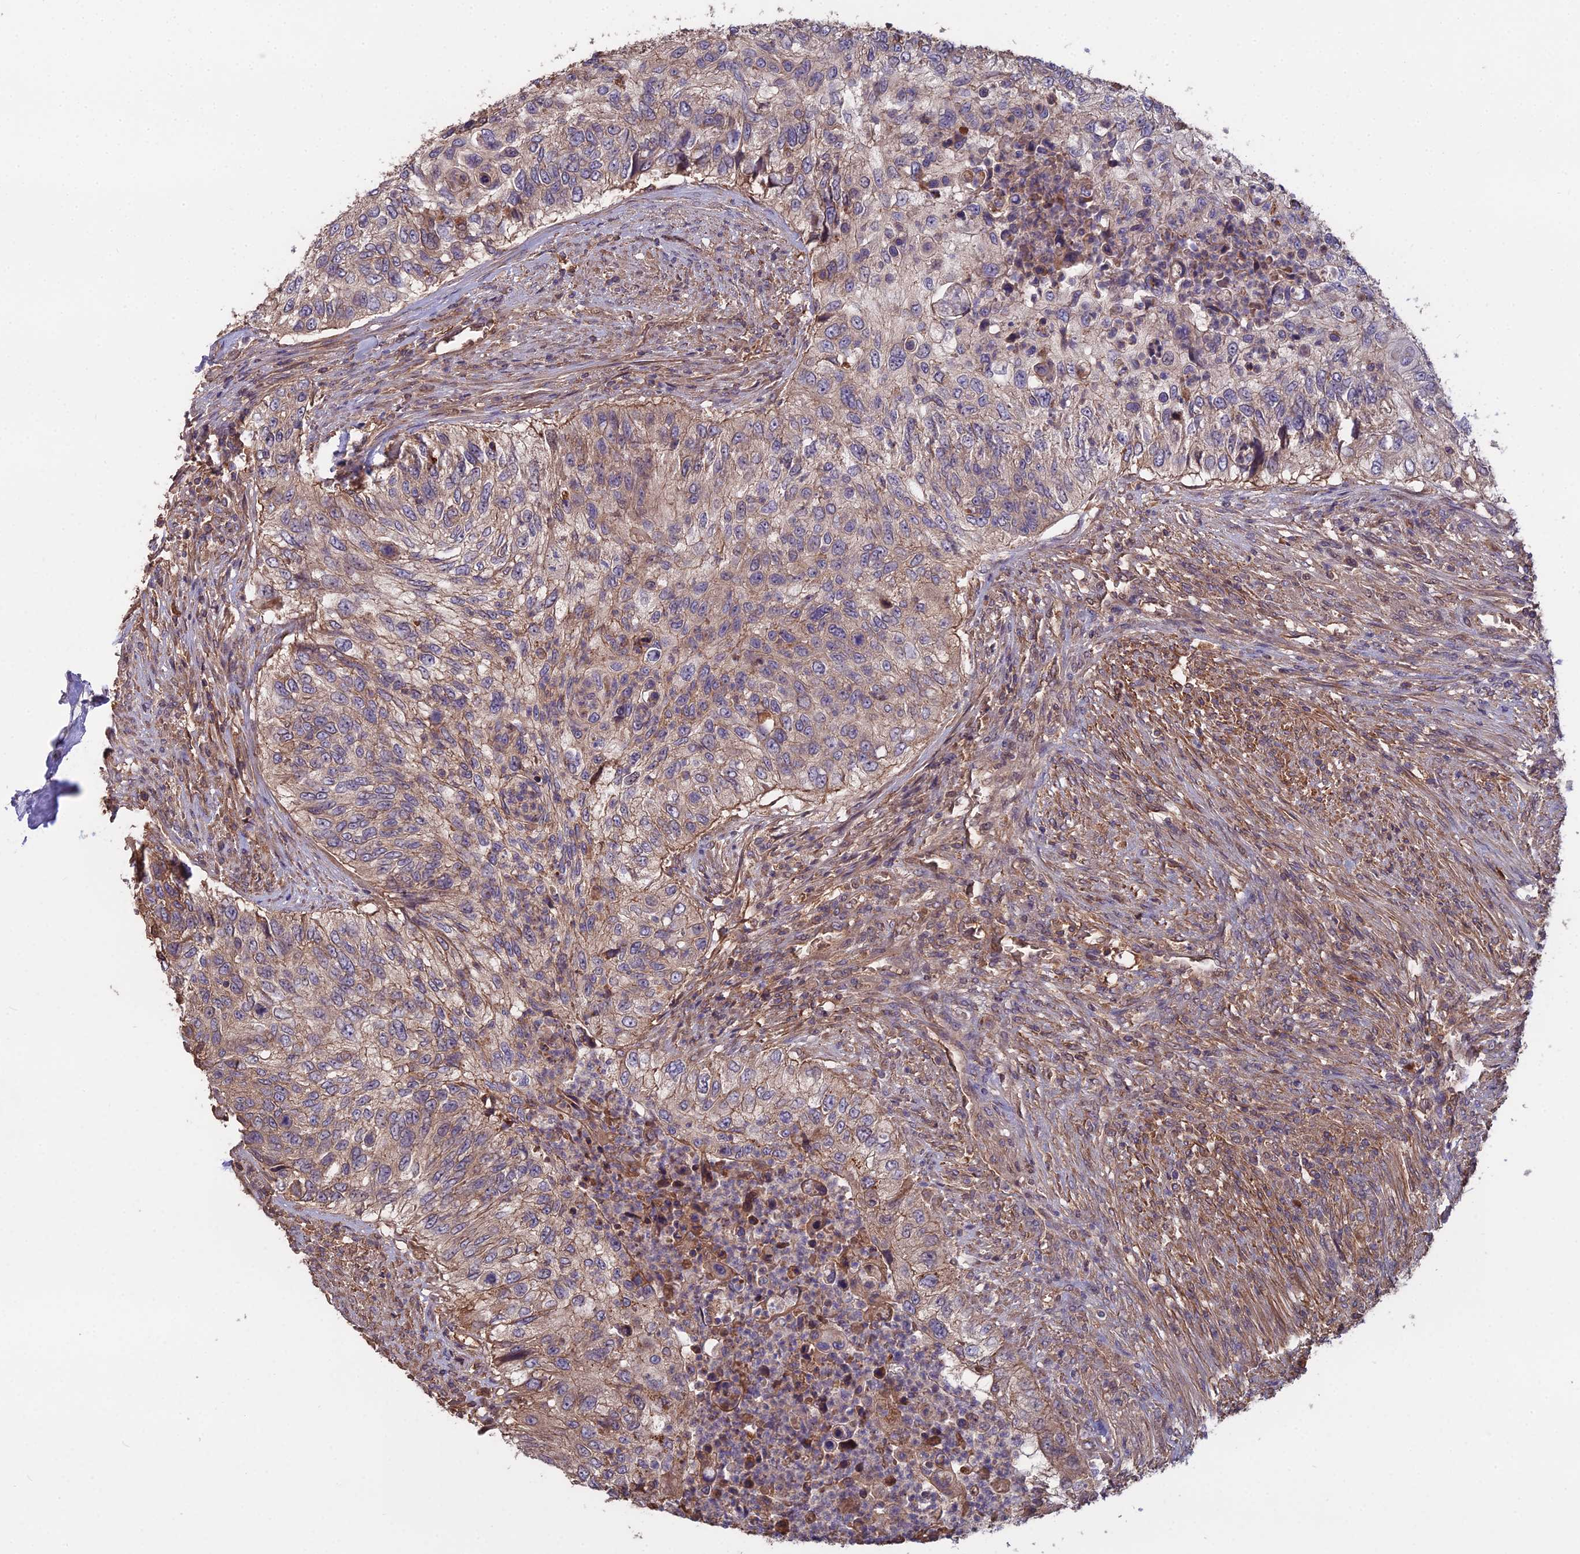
{"staining": {"intensity": "weak", "quantity": "25%-75%", "location": "cytoplasmic/membranous"}, "tissue": "urothelial cancer", "cell_type": "Tumor cells", "image_type": "cancer", "snomed": [{"axis": "morphology", "description": "Urothelial carcinoma, High grade"}, {"axis": "topography", "description": "Urinary bladder"}], "caption": "Urothelial cancer stained for a protein reveals weak cytoplasmic/membranous positivity in tumor cells.", "gene": "GALR2", "patient": {"sex": "female", "age": 60}}